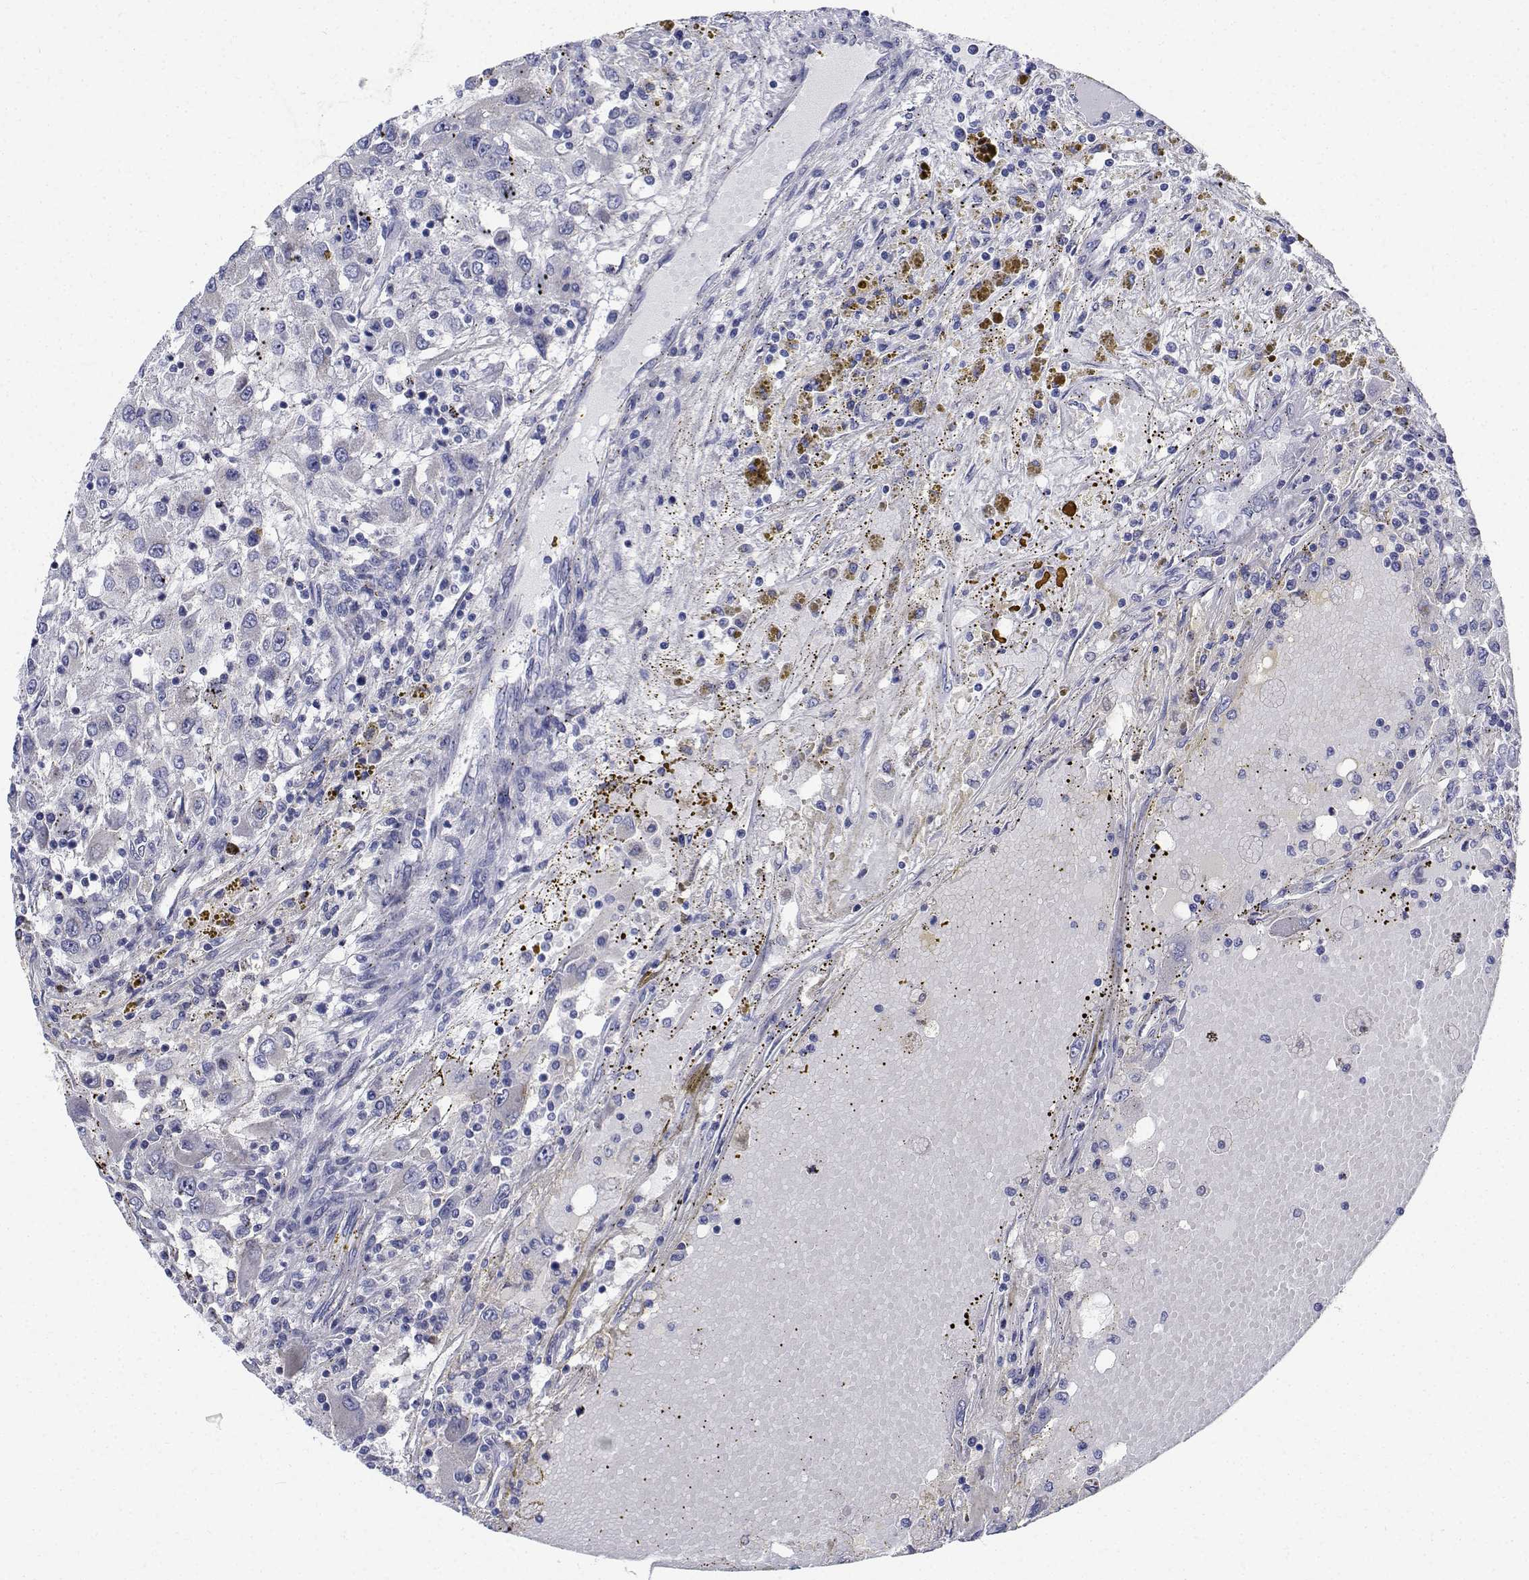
{"staining": {"intensity": "negative", "quantity": "none", "location": "none"}, "tissue": "renal cancer", "cell_type": "Tumor cells", "image_type": "cancer", "snomed": [{"axis": "morphology", "description": "Adenocarcinoma, NOS"}, {"axis": "topography", "description": "Kidney"}], "caption": "Tumor cells are negative for brown protein staining in renal adenocarcinoma.", "gene": "CDHR3", "patient": {"sex": "female", "age": 67}}